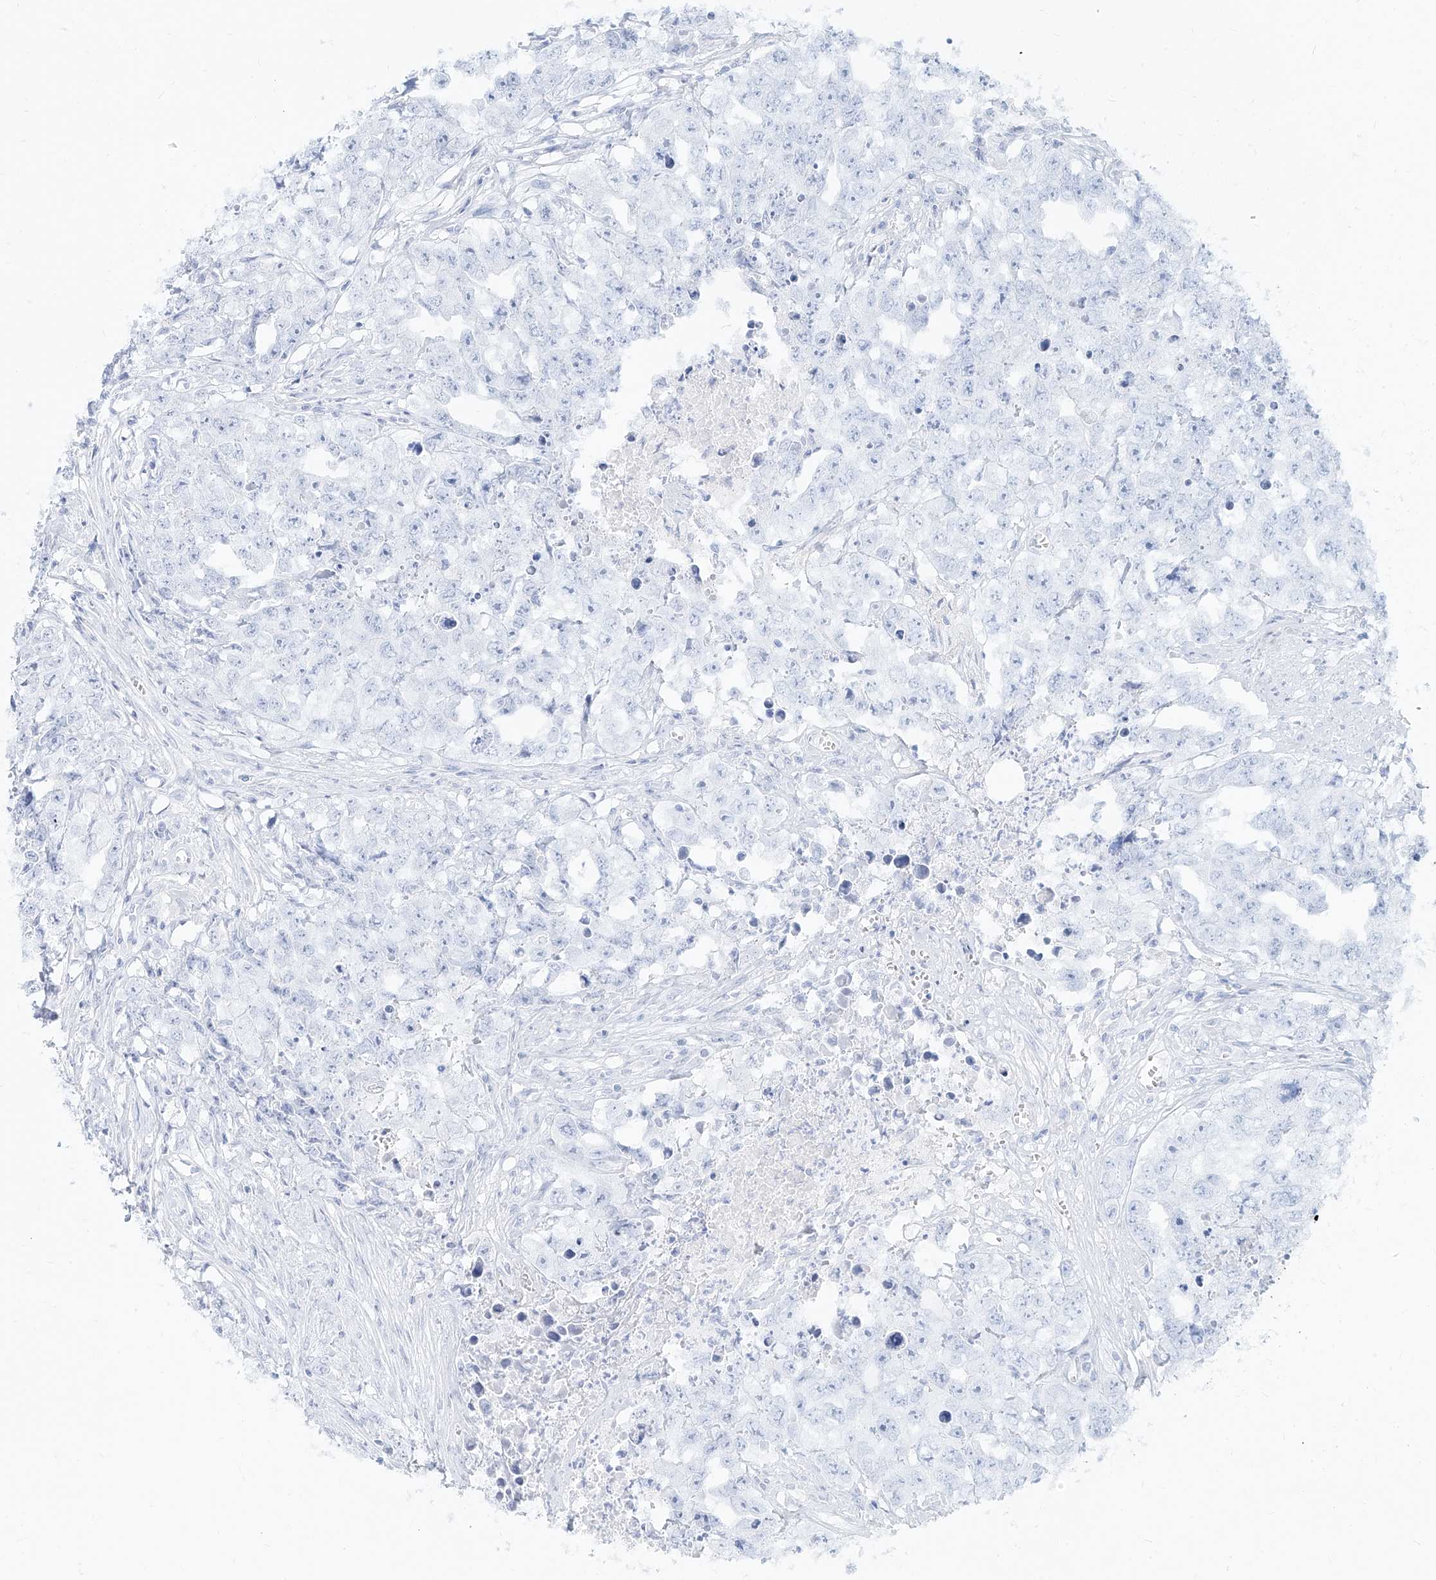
{"staining": {"intensity": "negative", "quantity": "none", "location": "none"}, "tissue": "testis cancer", "cell_type": "Tumor cells", "image_type": "cancer", "snomed": [{"axis": "morphology", "description": "Seminoma, NOS"}, {"axis": "morphology", "description": "Carcinoma, Embryonal, NOS"}, {"axis": "topography", "description": "Testis"}], "caption": "High magnification brightfield microscopy of testis cancer stained with DAB (brown) and counterstained with hematoxylin (blue): tumor cells show no significant positivity.", "gene": "SLC2A12", "patient": {"sex": "male", "age": 43}}